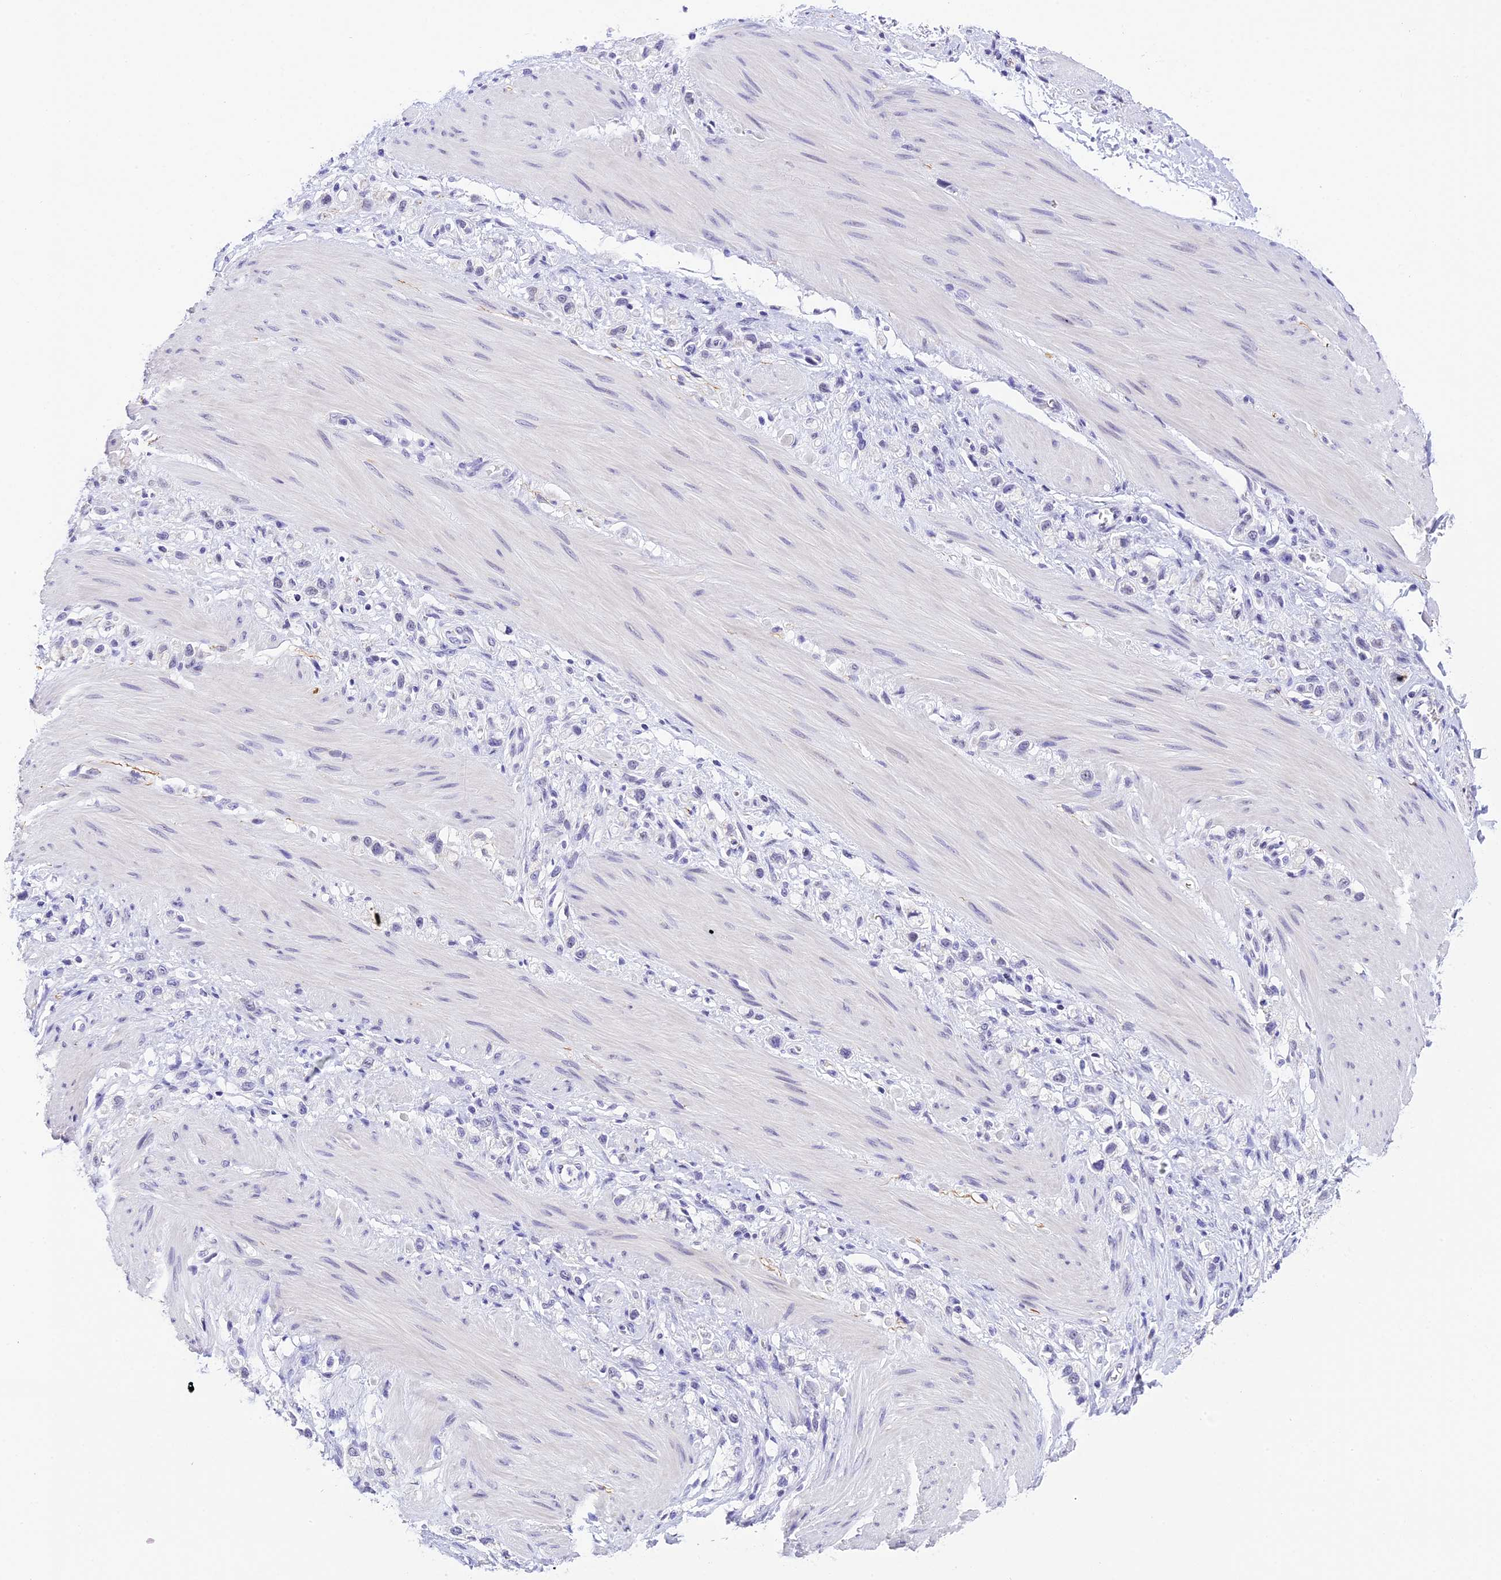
{"staining": {"intensity": "negative", "quantity": "none", "location": "none"}, "tissue": "stomach cancer", "cell_type": "Tumor cells", "image_type": "cancer", "snomed": [{"axis": "morphology", "description": "Adenocarcinoma, NOS"}, {"axis": "topography", "description": "Stomach"}], "caption": "This is an IHC micrograph of human stomach adenocarcinoma. There is no staining in tumor cells.", "gene": "AHSP", "patient": {"sex": "female", "age": 65}}